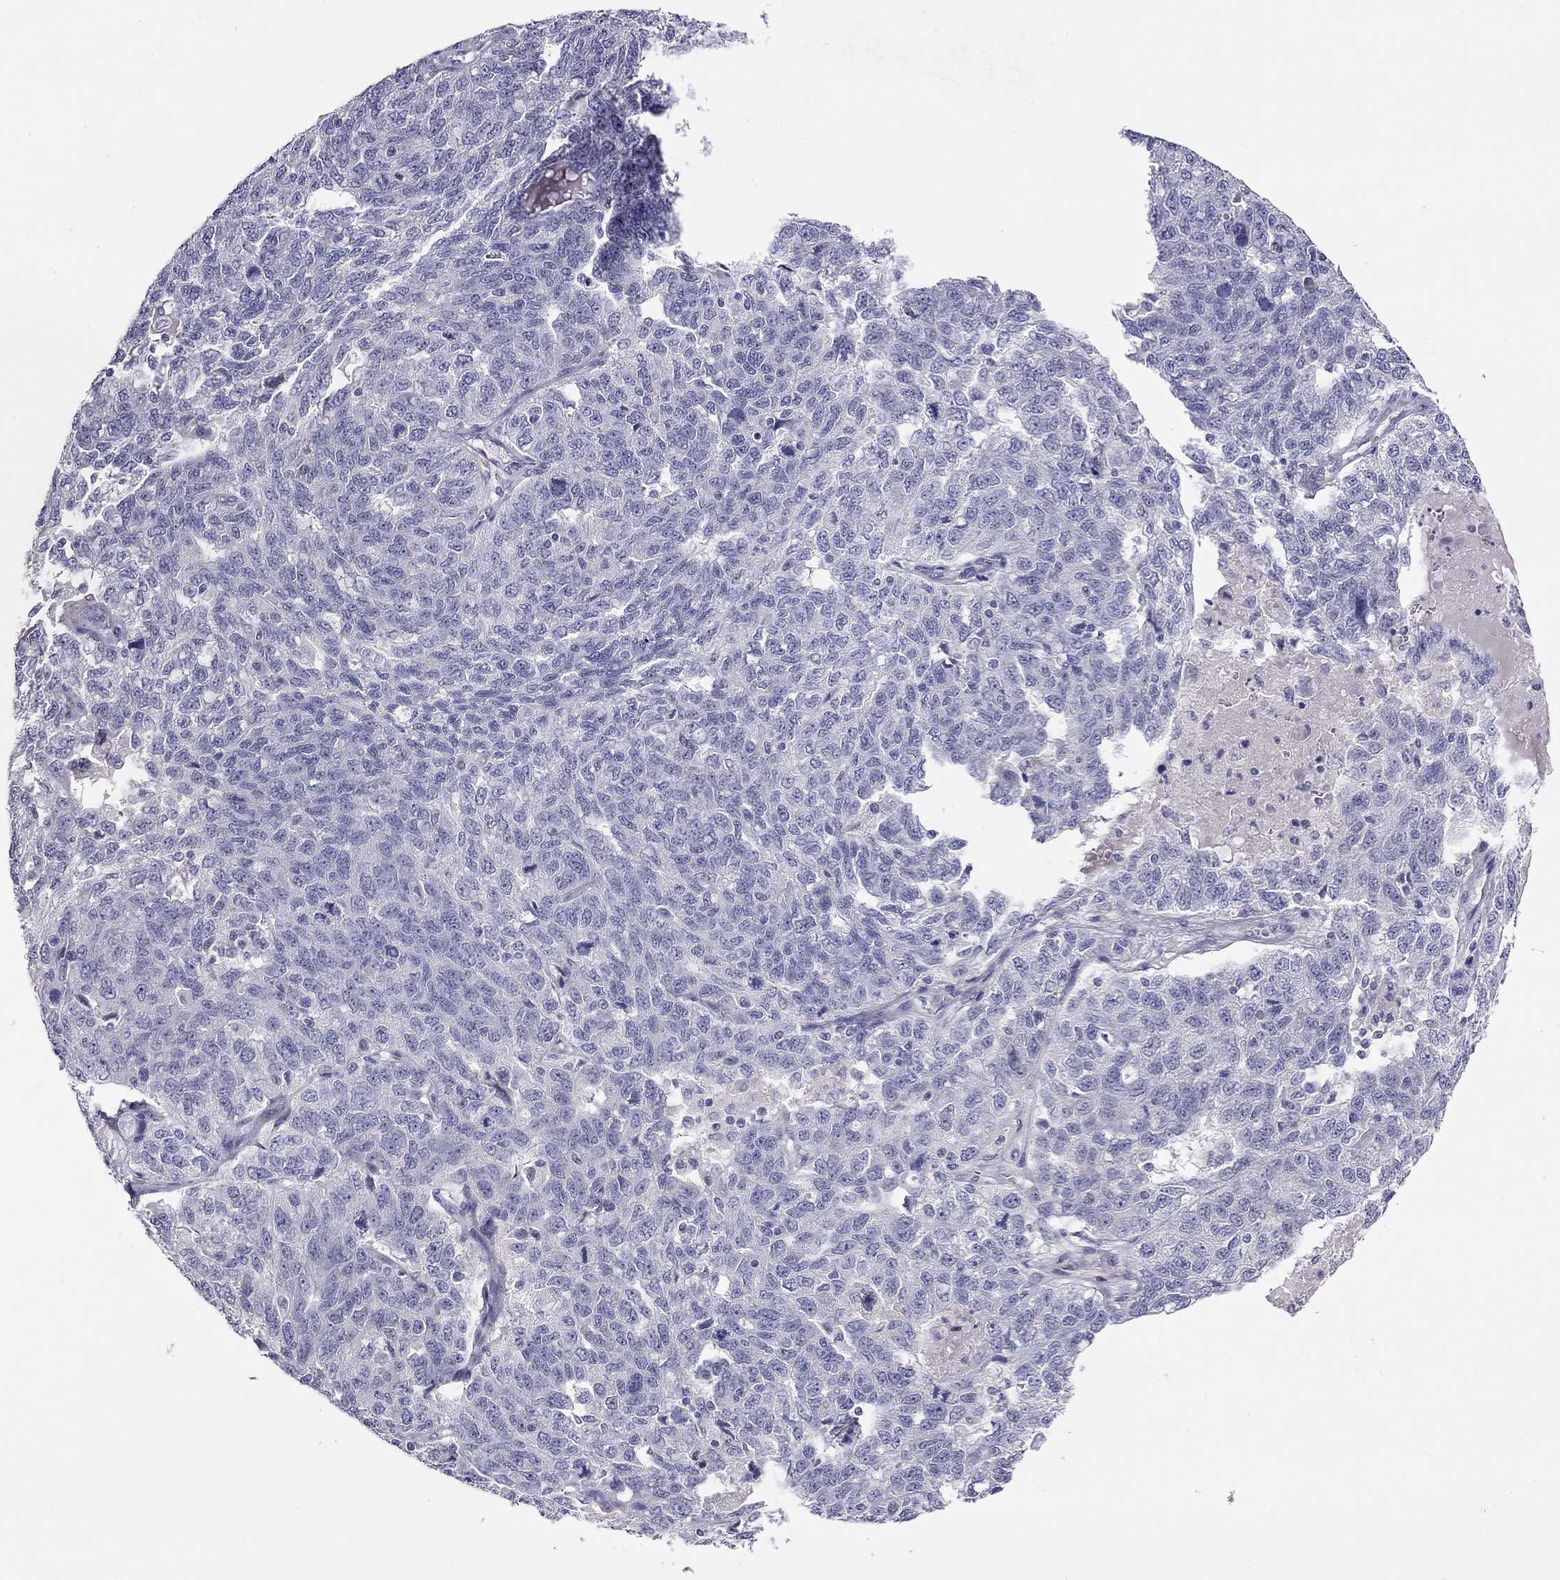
{"staining": {"intensity": "negative", "quantity": "none", "location": "none"}, "tissue": "ovarian cancer", "cell_type": "Tumor cells", "image_type": "cancer", "snomed": [{"axis": "morphology", "description": "Cystadenocarcinoma, serous, NOS"}, {"axis": "topography", "description": "Ovary"}], "caption": "Tumor cells show no significant staining in ovarian serous cystadenocarcinoma.", "gene": "RTL1", "patient": {"sex": "female", "age": 71}}